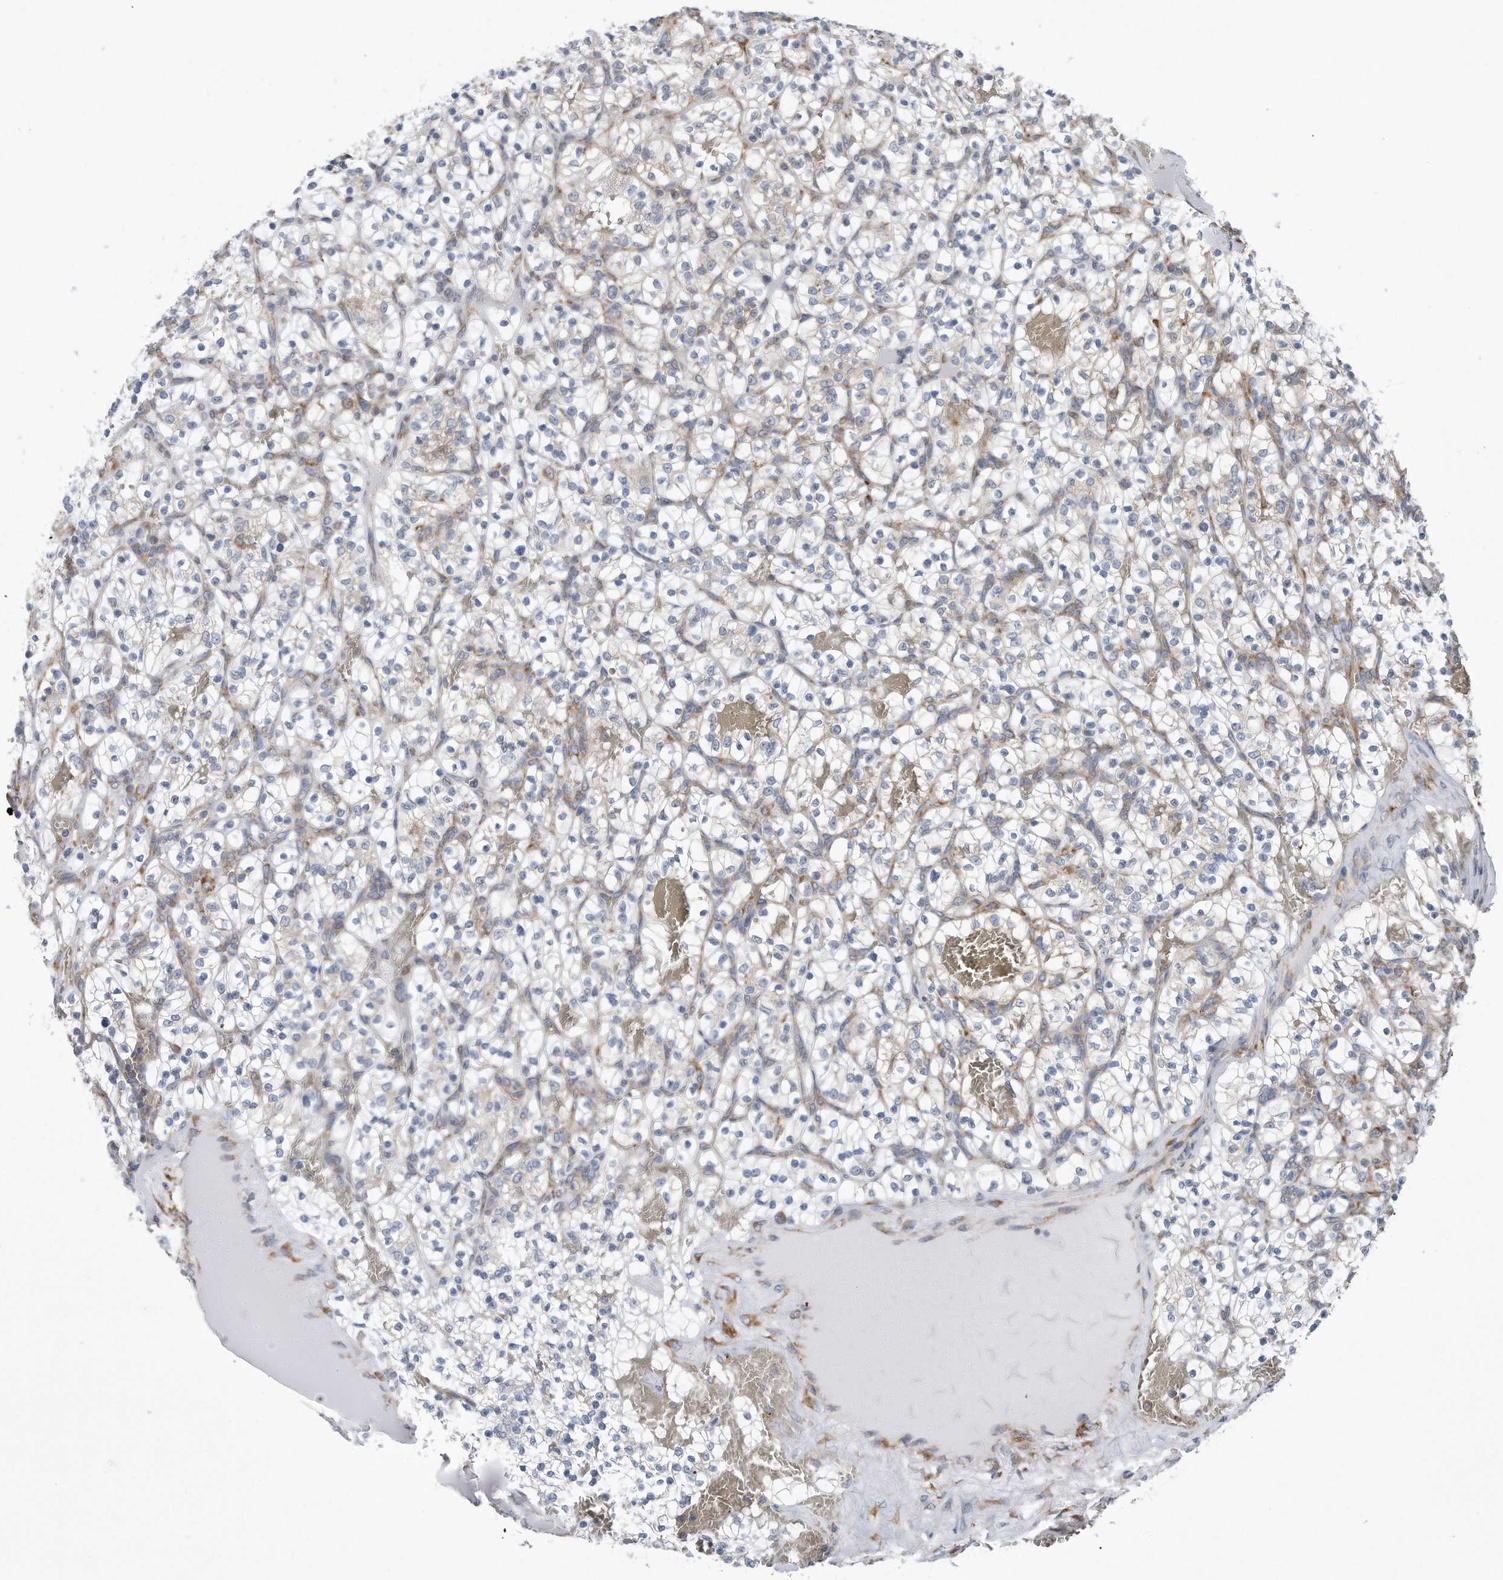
{"staining": {"intensity": "negative", "quantity": "none", "location": "none"}, "tissue": "renal cancer", "cell_type": "Tumor cells", "image_type": "cancer", "snomed": [{"axis": "morphology", "description": "Adenocarcinoma, NOS"}, {"axis": "topography", "description": "Kidney"}], "caption": "Immunohistochemistry photomicrograph of human renal cancer (adenocarcinoma) stained for a protein (brown), which displays no positivity in tumor cells.", "gene": "RPL26L1", "patient": {"sex": "female", "age": 57}}